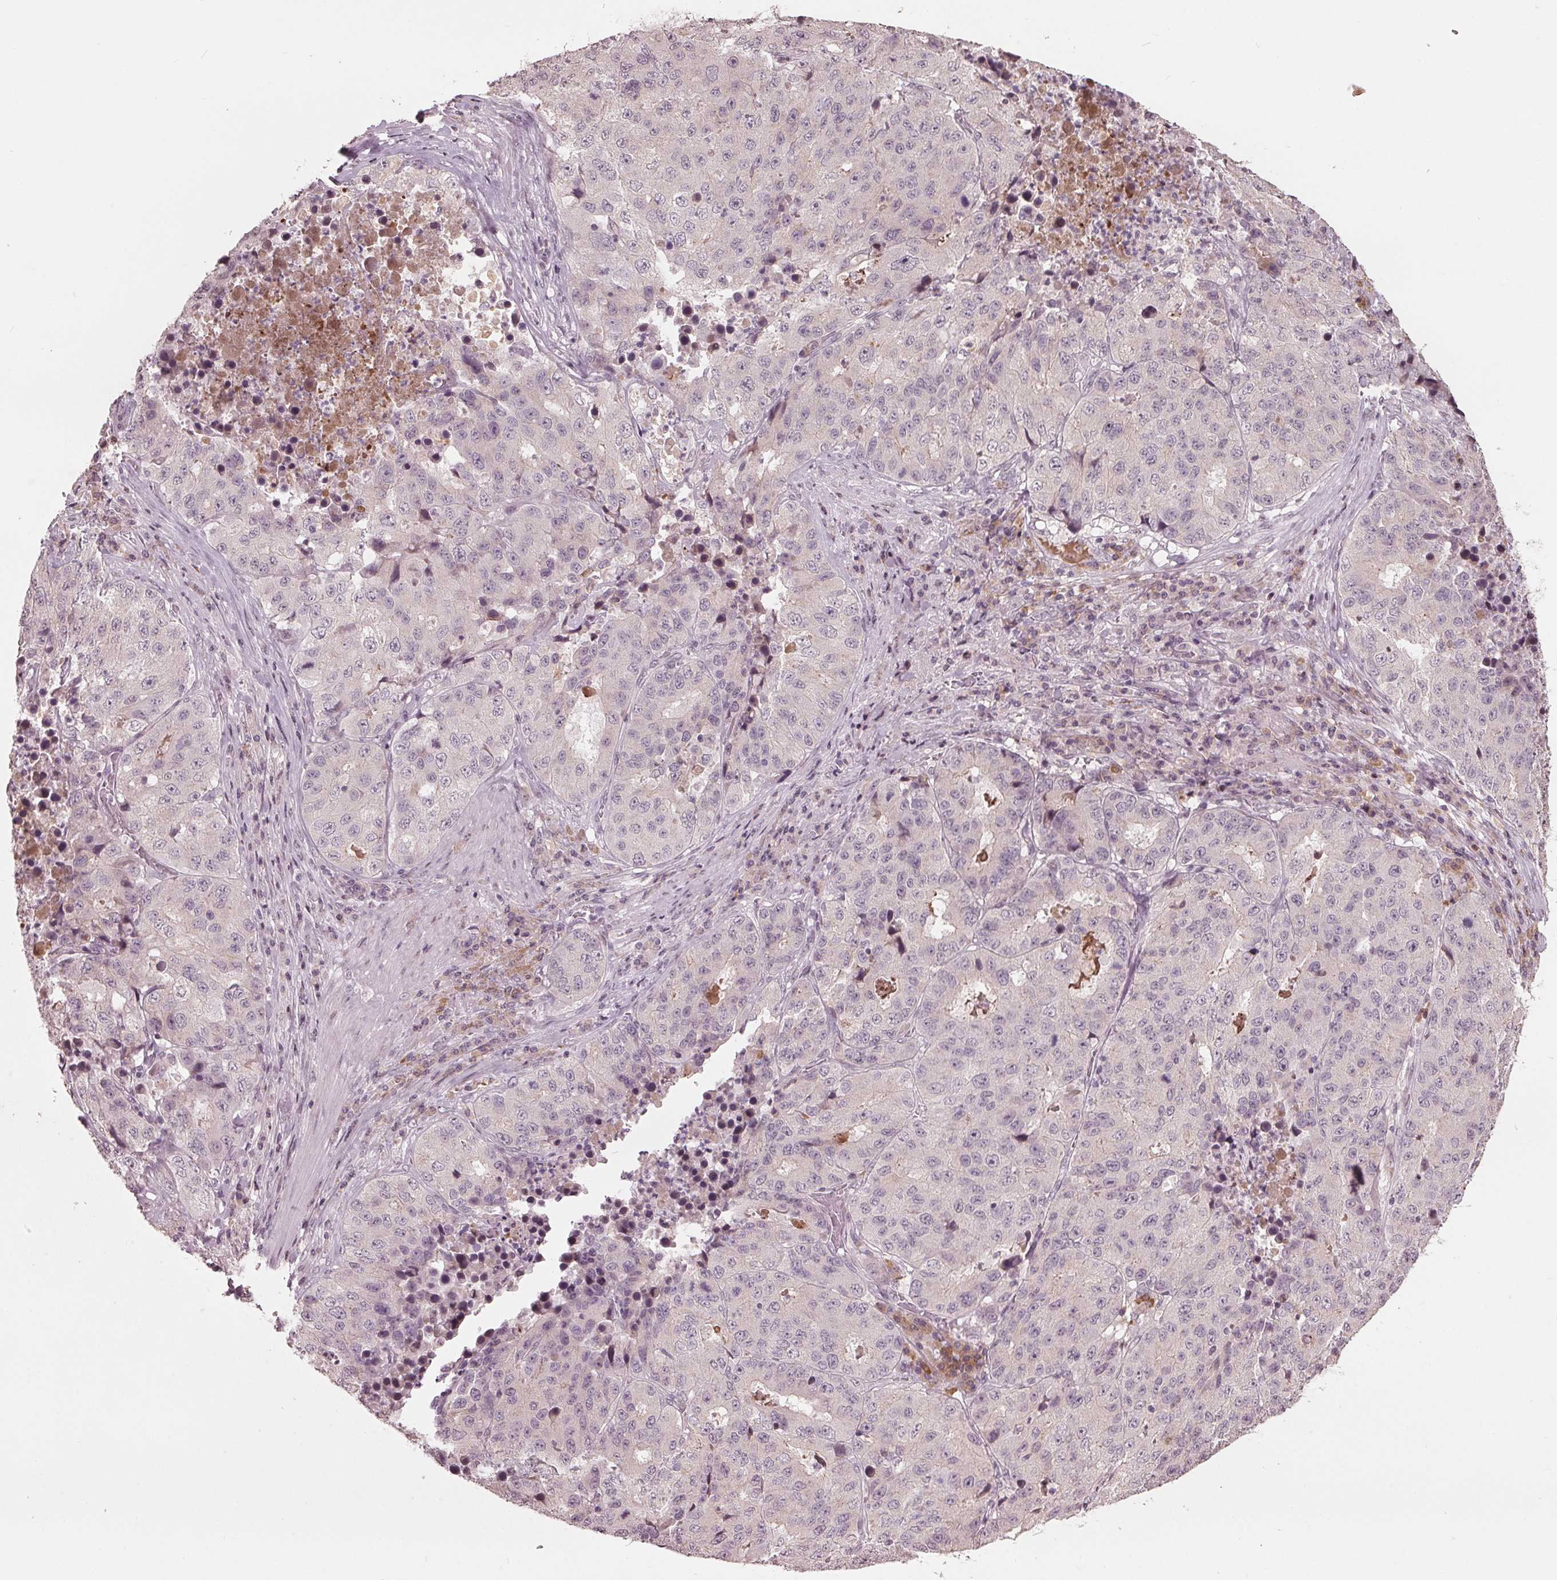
{"staining": {"intensity": "negative", "quantity": "none", "location": "none"}, "tissue": "stomach cancer", "cell_type": "Tumor cells", "image_type": "cancer", "snomed": [{"axis": "morphology", "description": "Adenocarcinoma, NOS"}, {"axis": "topography", "description": "Stomach"}], "caption": "Immunohistochemical staining of human stomach adenocarcinoma demonstrates no significant staining in tumor cells.", "gene": "CXCL16", "patient": {"sex": "male", "age": 71}}